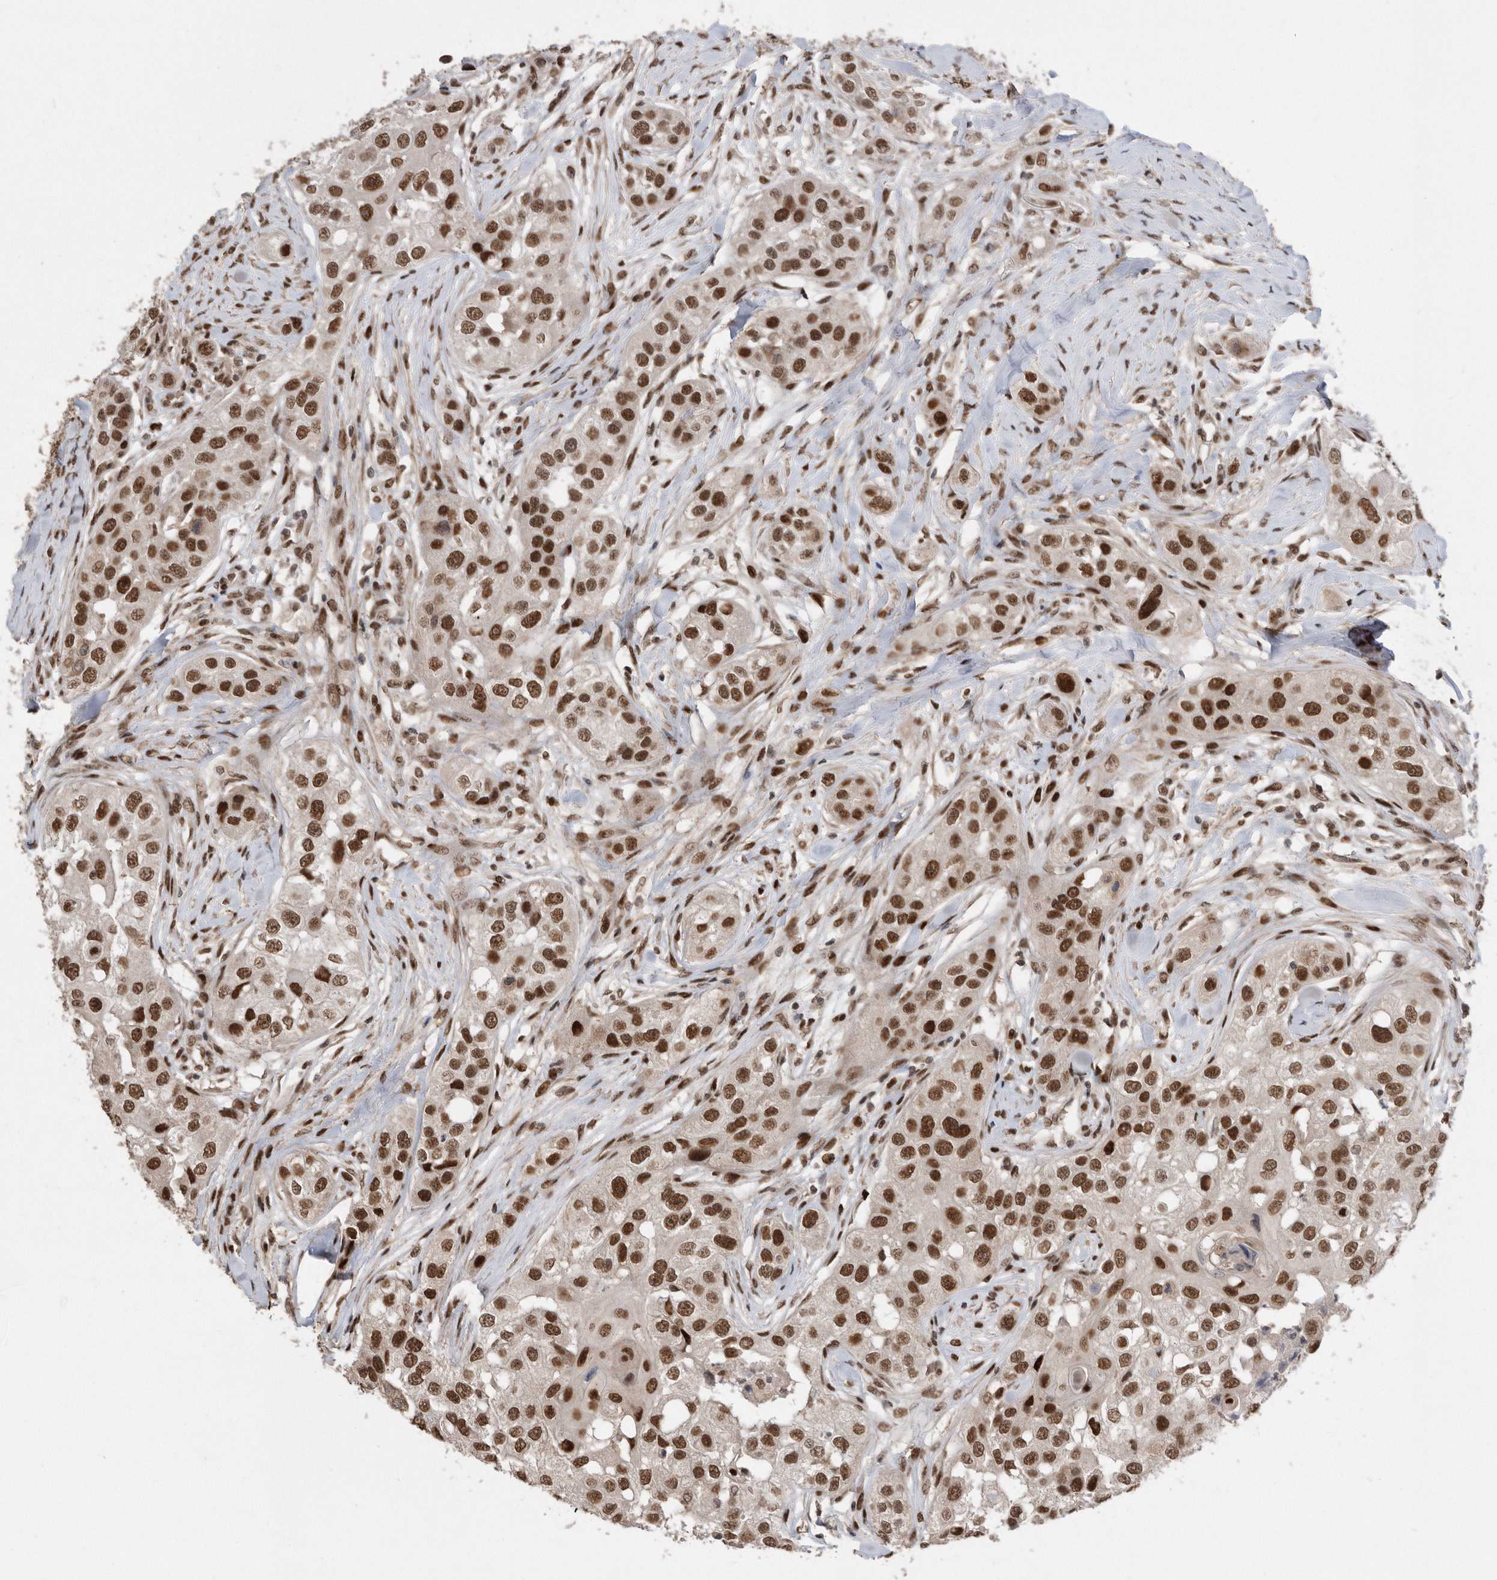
{"staining": {"intensity": "strong", "quantity": ">75%", "location": "nuclear"}, "tissue": "head and neck cancer", "cell_type": "Tumor cells", "image_type": "cancer", "snomed": [{"axis": "morphology", "description": "Normal tissue, NOS"}, {"axis": "morphology", "description": "Squamous cell carcinoma, NOS"}, {"axis": "topography", "description": "Skeletal muscle"}, {"axis": "topography", "description": "Head-Neck"}], "caption": "A micrograph of human head and neck squamous cell carcinoma stained for a protein exhibits strong nuclear brown staining in tumor cells. Using DAB (brown) and hematoxylin (blue) stains, captured at high magnification using brightfield microscopy.", "gene": "TDRD3", "patient": {"sex": "male", "age": 51}}